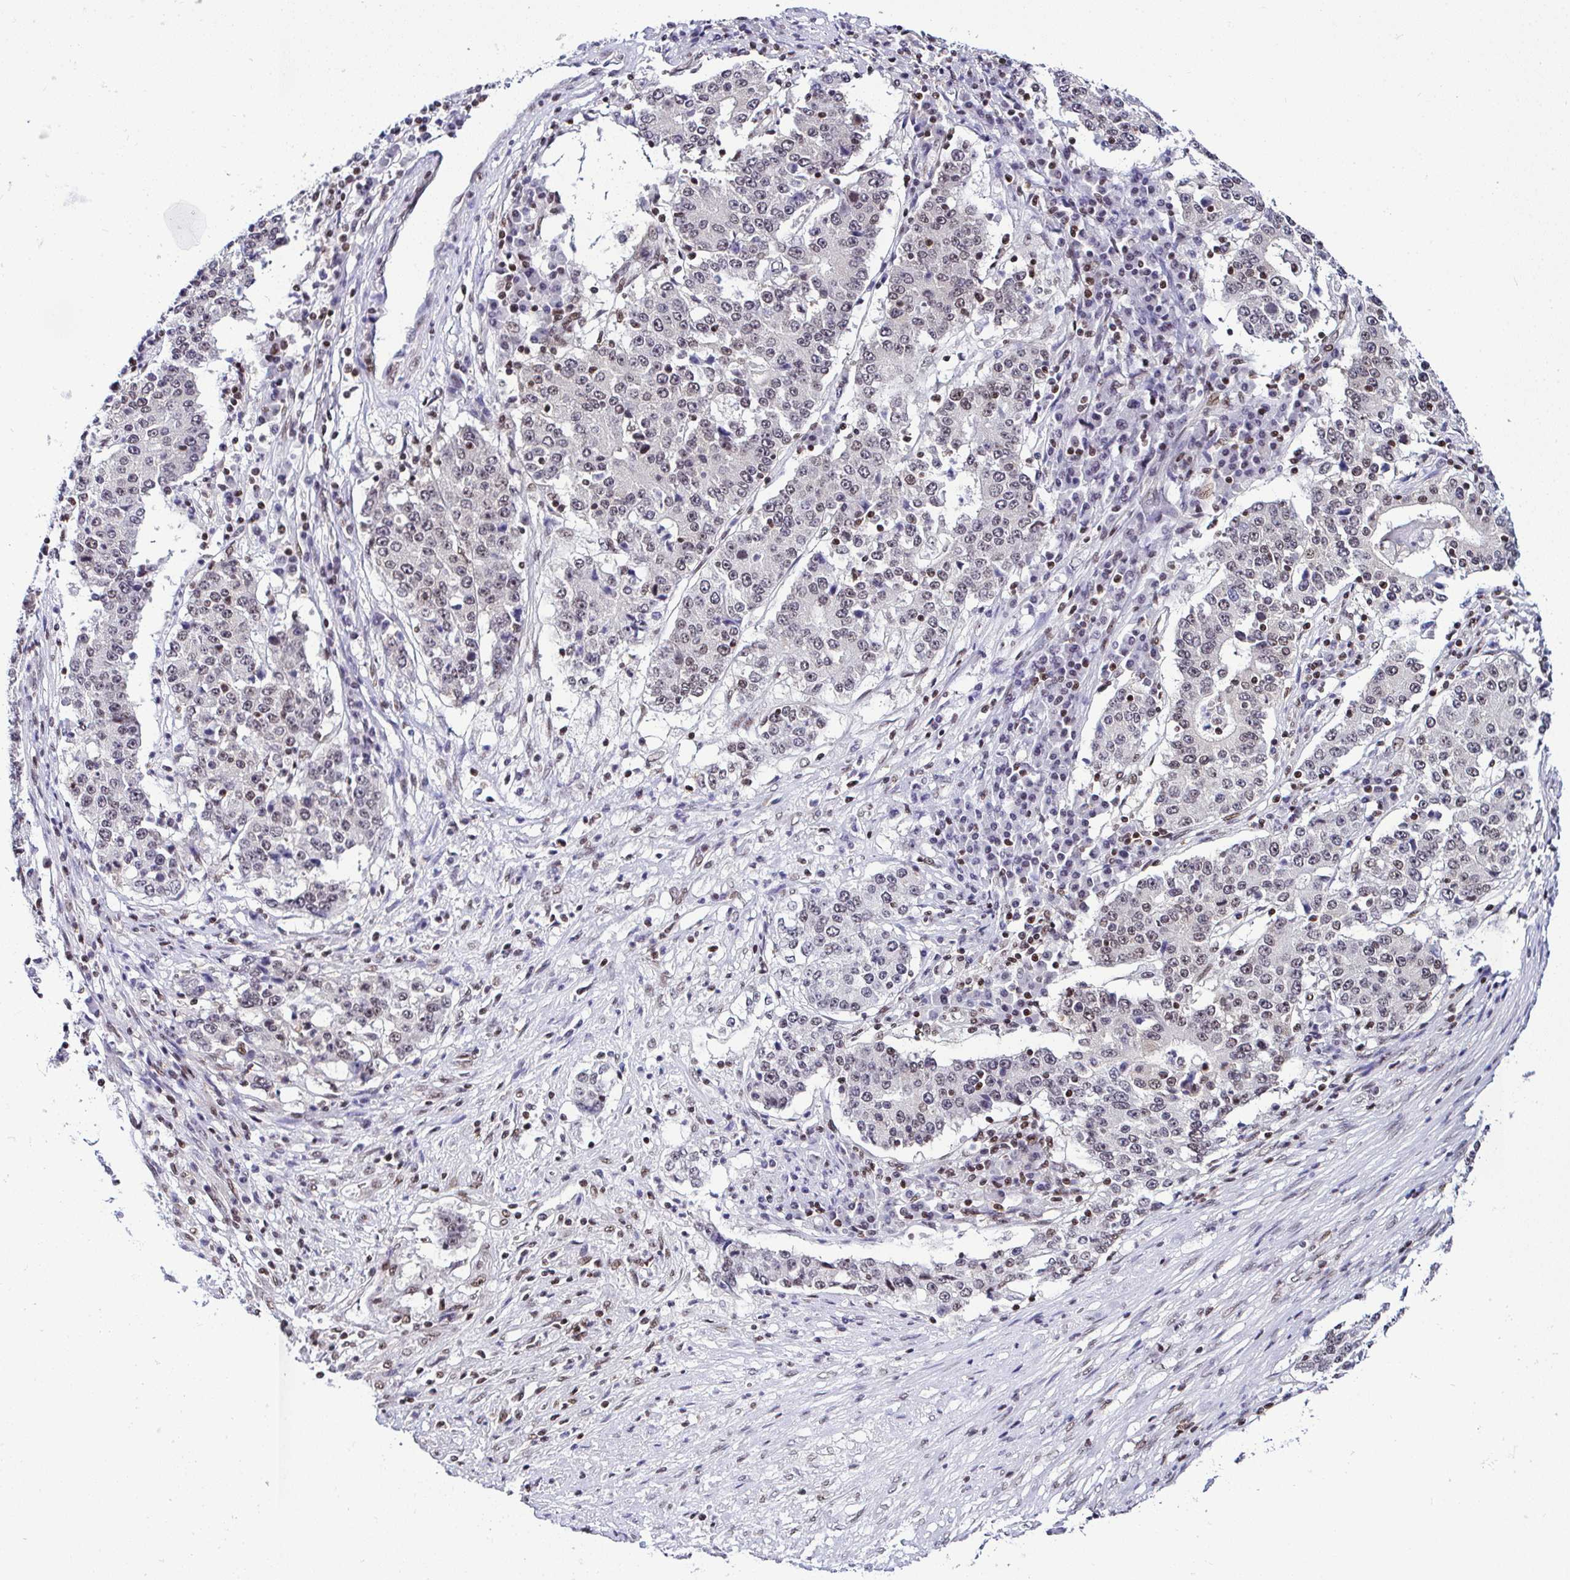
{"staining": {"intensity": "weak", "quantity": "25%-75%", "location": "nuclear"}, "tissue": "stomach cancer", "cell_type": "Tumor cells", "image_type": "cancer", "snomed": [{"axis": "morphology", "description": "Adenocarcinoma, NOS"}, {"axis": "topography", "description": "Stomach"}], "caption": "The image shows immunohistochemical staining of stomach adenocarcinoma. There is weak nuclear staining is seen in about 25%-75% of tumor cells.", "gene": "DR1", "patient": {"sex": "male", "age": 59}}